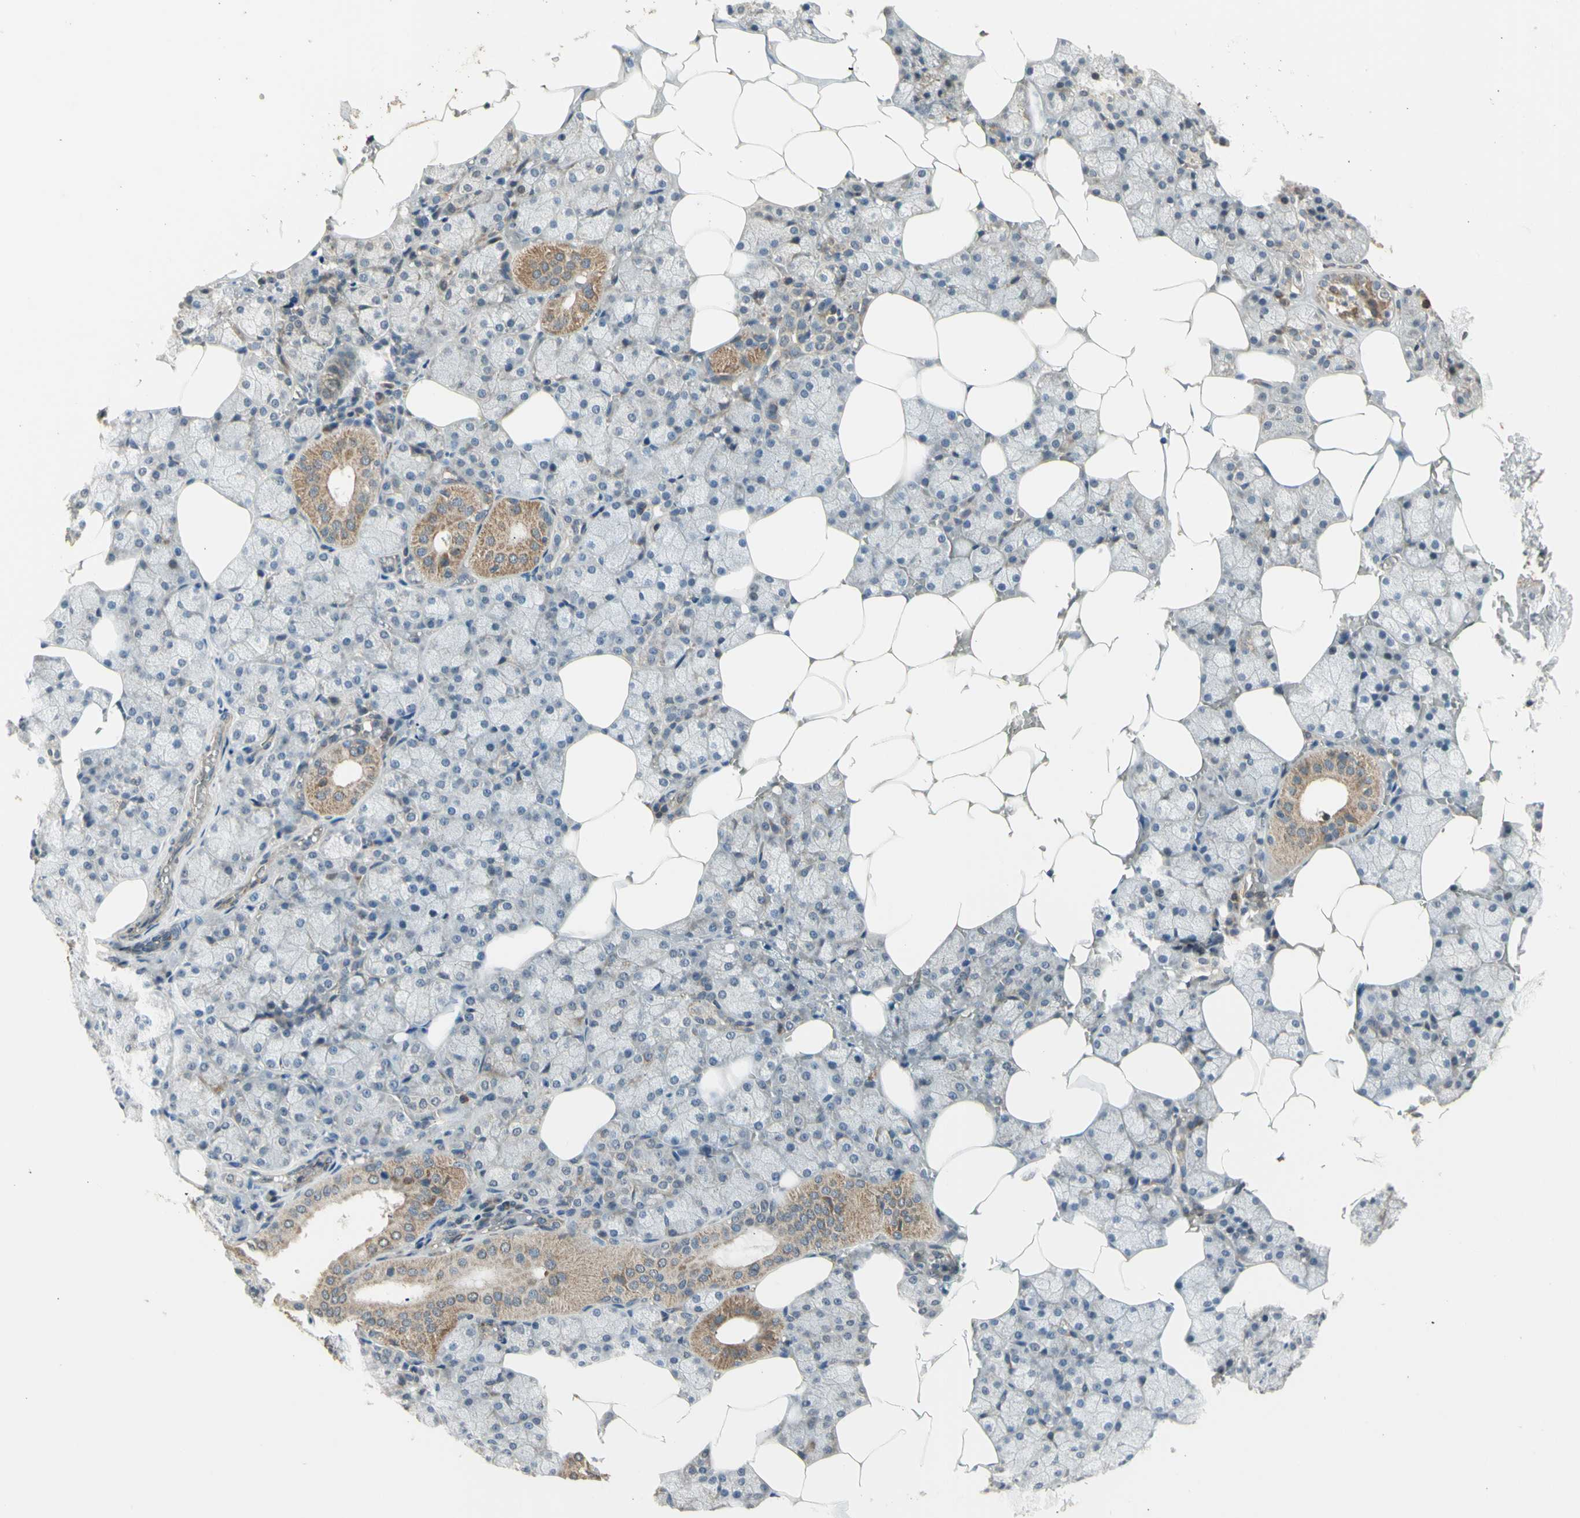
{"staining": {"intensity": "weak", "quantity": "25%-75%", "location": "cytoplasmic/membranous"}, "tissue": "salivary gland", "cell_type": "Glandular cells", "image_type": "normal", "snomed": [{"axis": "morphology", "description": "Normal tissue, NOS"}, {"axis": "topography", "description": "Salivary gland"}], "caption": "Salivary gland stained for a protein (brown) demonstrates weak cytoplasmic/membranous positive expression in approximately 25%-75% of glandular cells.", "gene": "EFNB2", "patient": {"sex": "male", "age": 62}}